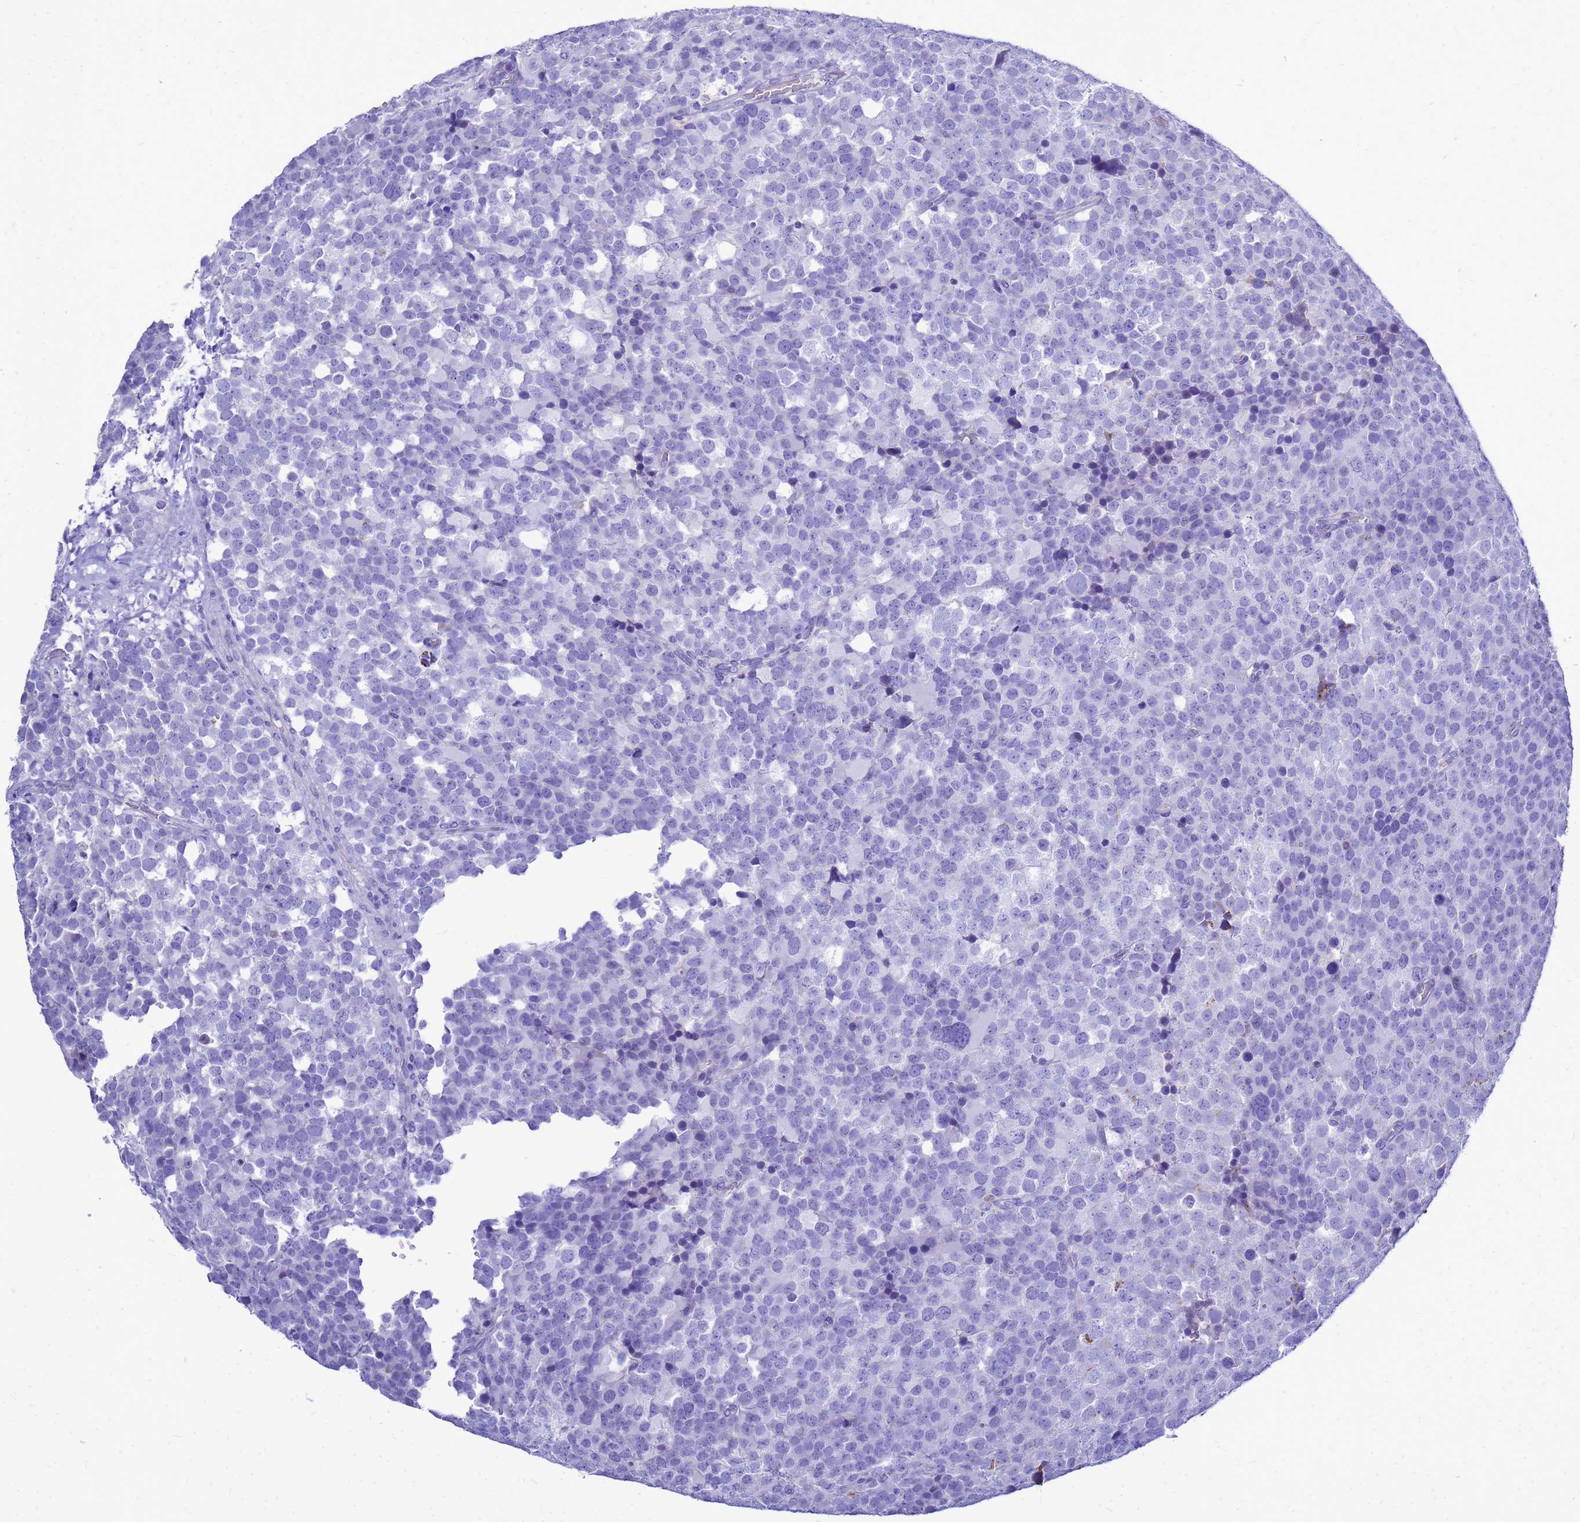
{"staining": {"intensity": "negative", "quantity": "none", "location": "none"}, "tissue": "testis cancer", "cell_type": "Tumor cells", "image_type": "cancer", "snomed": [{"axis": "morphology", "description": "Seminoma, NOS"}, {"axis": "topography", "description": "Testis"}], "caption": "This is a photomicrograph of immunohistochemistry staining of testis cancer (seminoma), which shows no expression in tumor cells.", "gene": "OR52E2", "patient": {"sex": "male", "age": 71}}